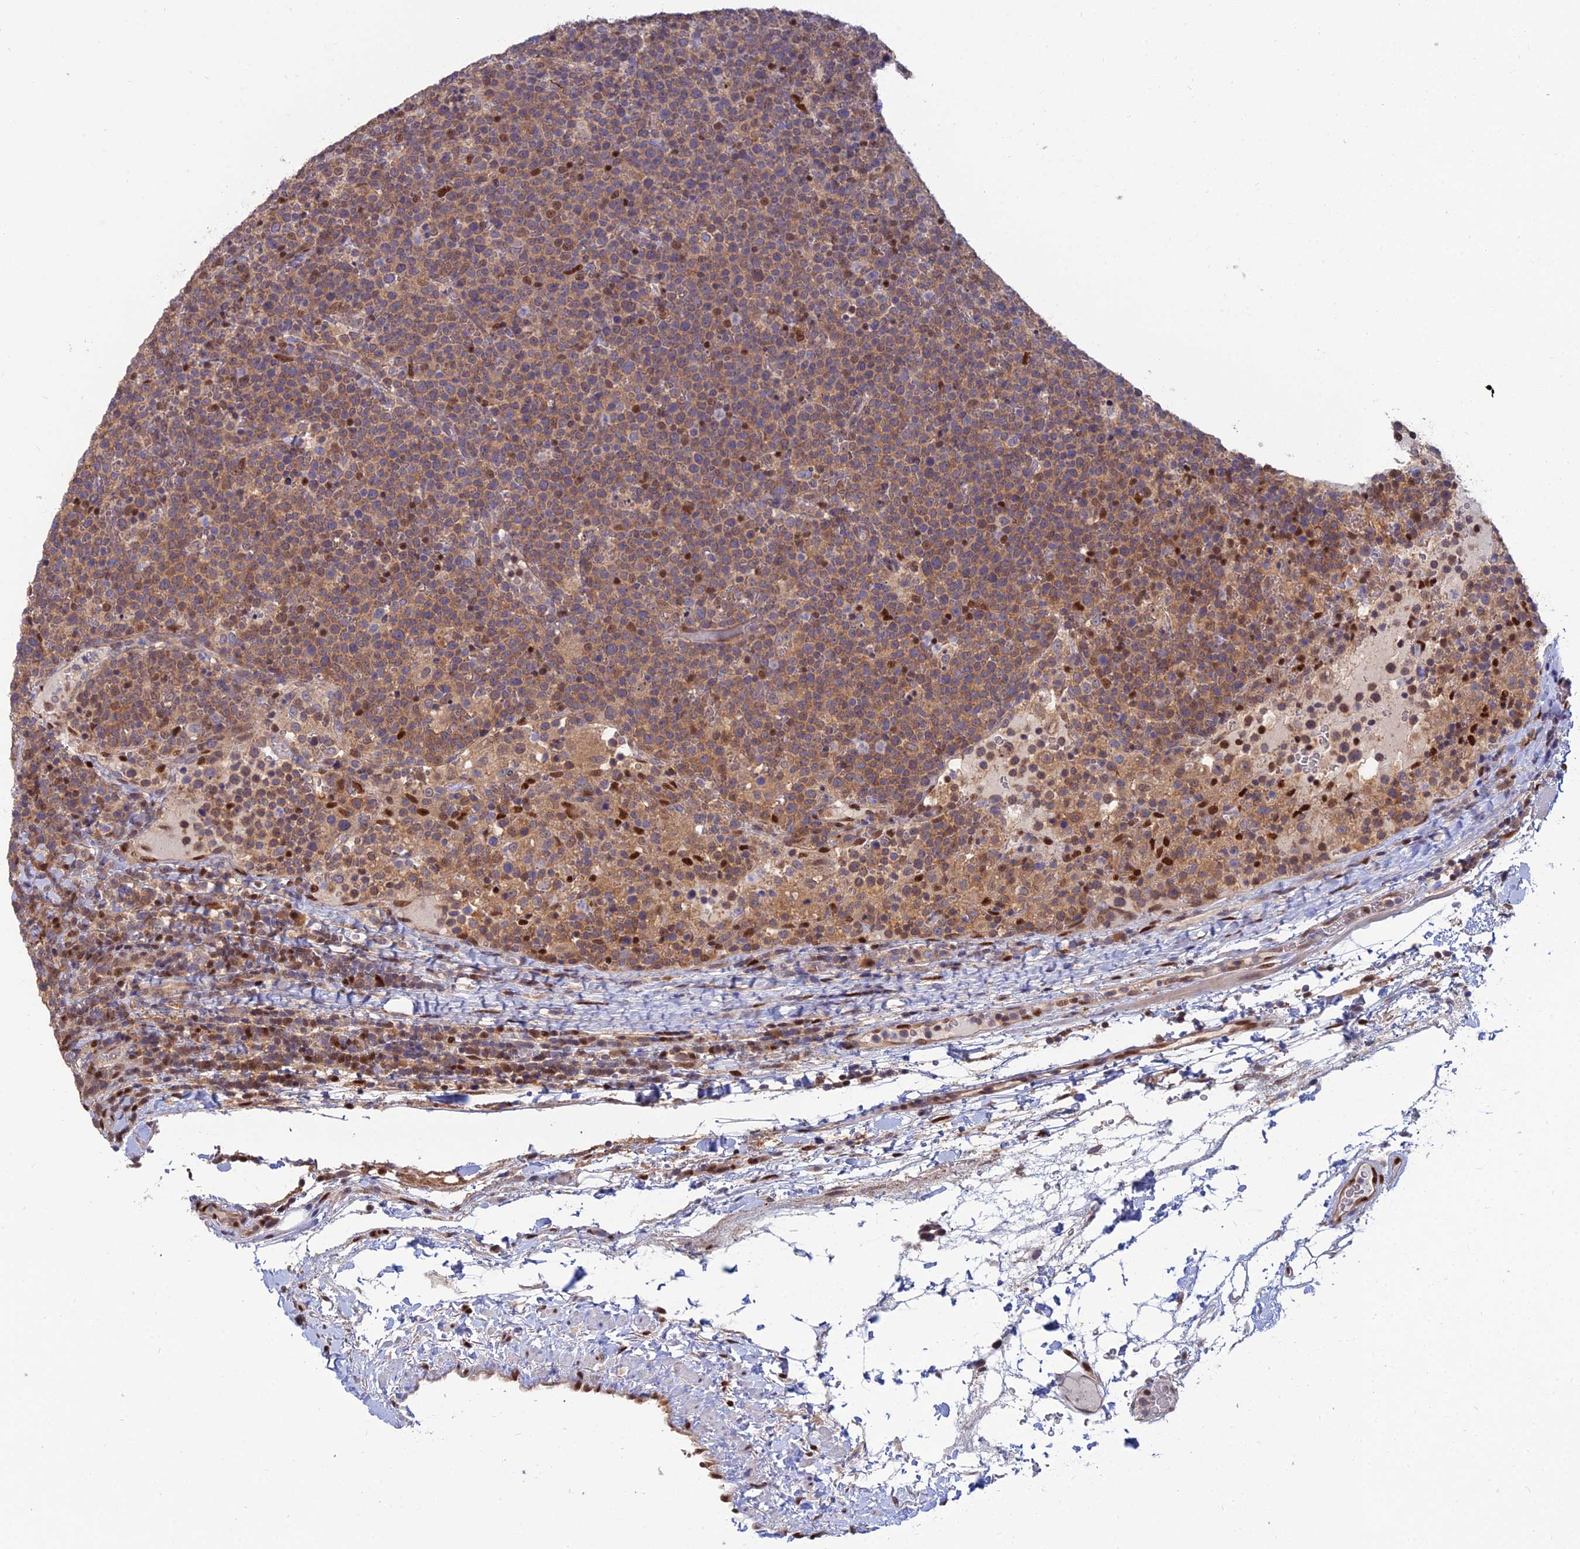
{"staining": {"intensity": "moderate", "quantity": "25%-75%", "location": "cytoplasmic/membranous"}, "tissue": "lymphoma", "cell_type": "Tumor cells", "image_type": "cancer", "snomed": [{"axis": "morphology", "description": "Malignant lymphoma, non-Hodgkin's type, High grade"}, {"axis": "topography", "description": "Lymph node"}], "caption": "Immunohistochemical staining of high-grade malignant lymphoma, non-Hodgkin's type displays moderate cytoplasmic/membranous protein positivity in approximately 25%-75% of tumor cells.", "gene": "DNPEP", "patient": {"sex": "male", "age": 61}}